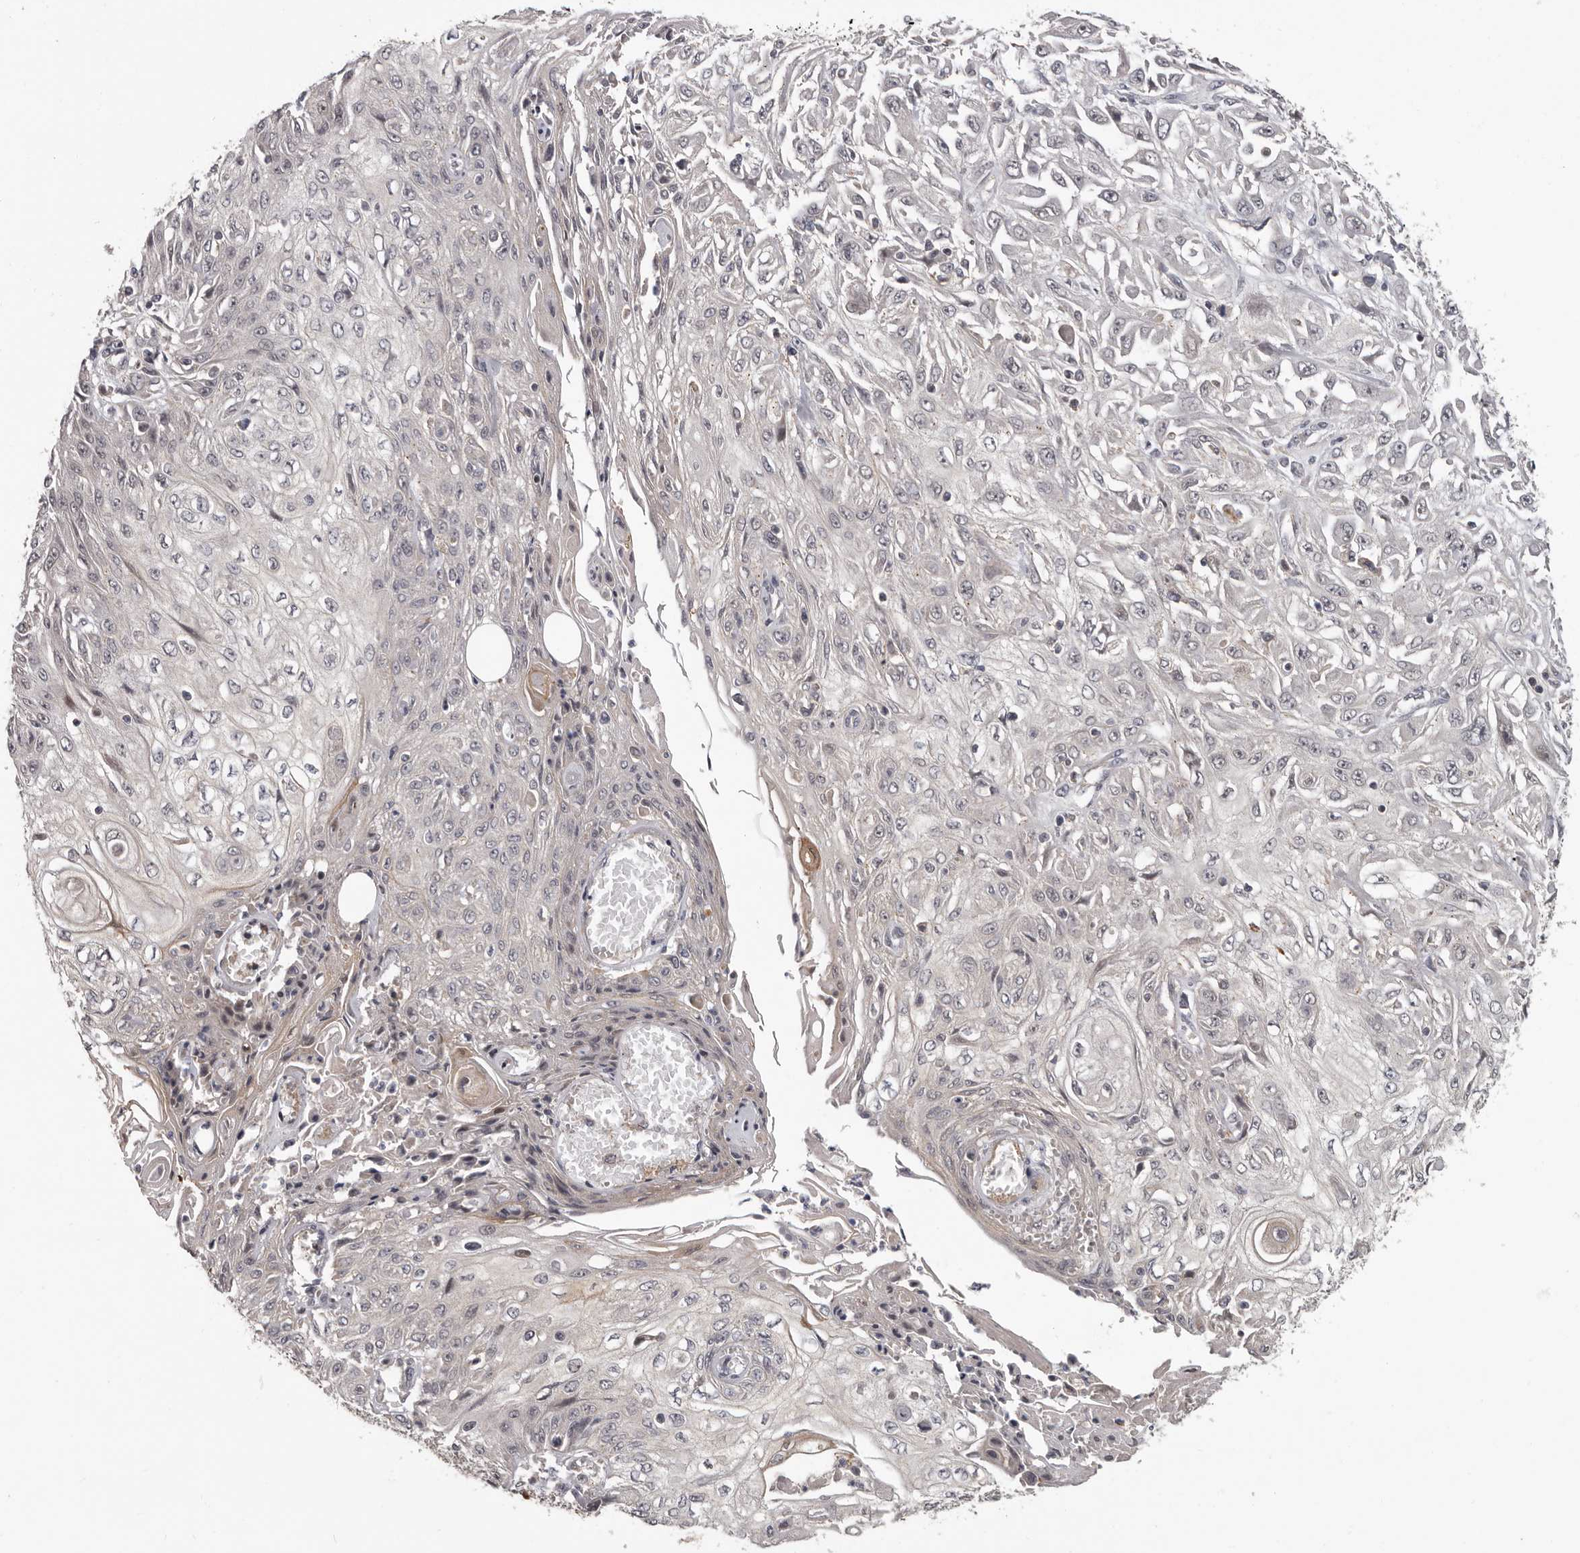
{"staining": {"intensity": "negative", "quantity": "none", "location": "none"}, "tissue": "skin cancer", "cell_type": "Tumor cells", "image_type": "cancer", "snomed": [{"axis": "morphology", "description": "Squamous cell carcinoma, NOS"}, {"axis": "morphology", "description": "Squamous cell carcinoma, metastatic, NOS"}, {"axis": "topography", "description": "Skin"}, {"axis": "topography", "description": "Lymph node"}], "caption": "A high-resolution image shows immunohistochemistry staining of skin cancer, which demonstrates no significant expression in tumor cells. Nuclei are stained in blue.", "gene": "FGFR4", "patient": {"sex": "male", "age": 75}}